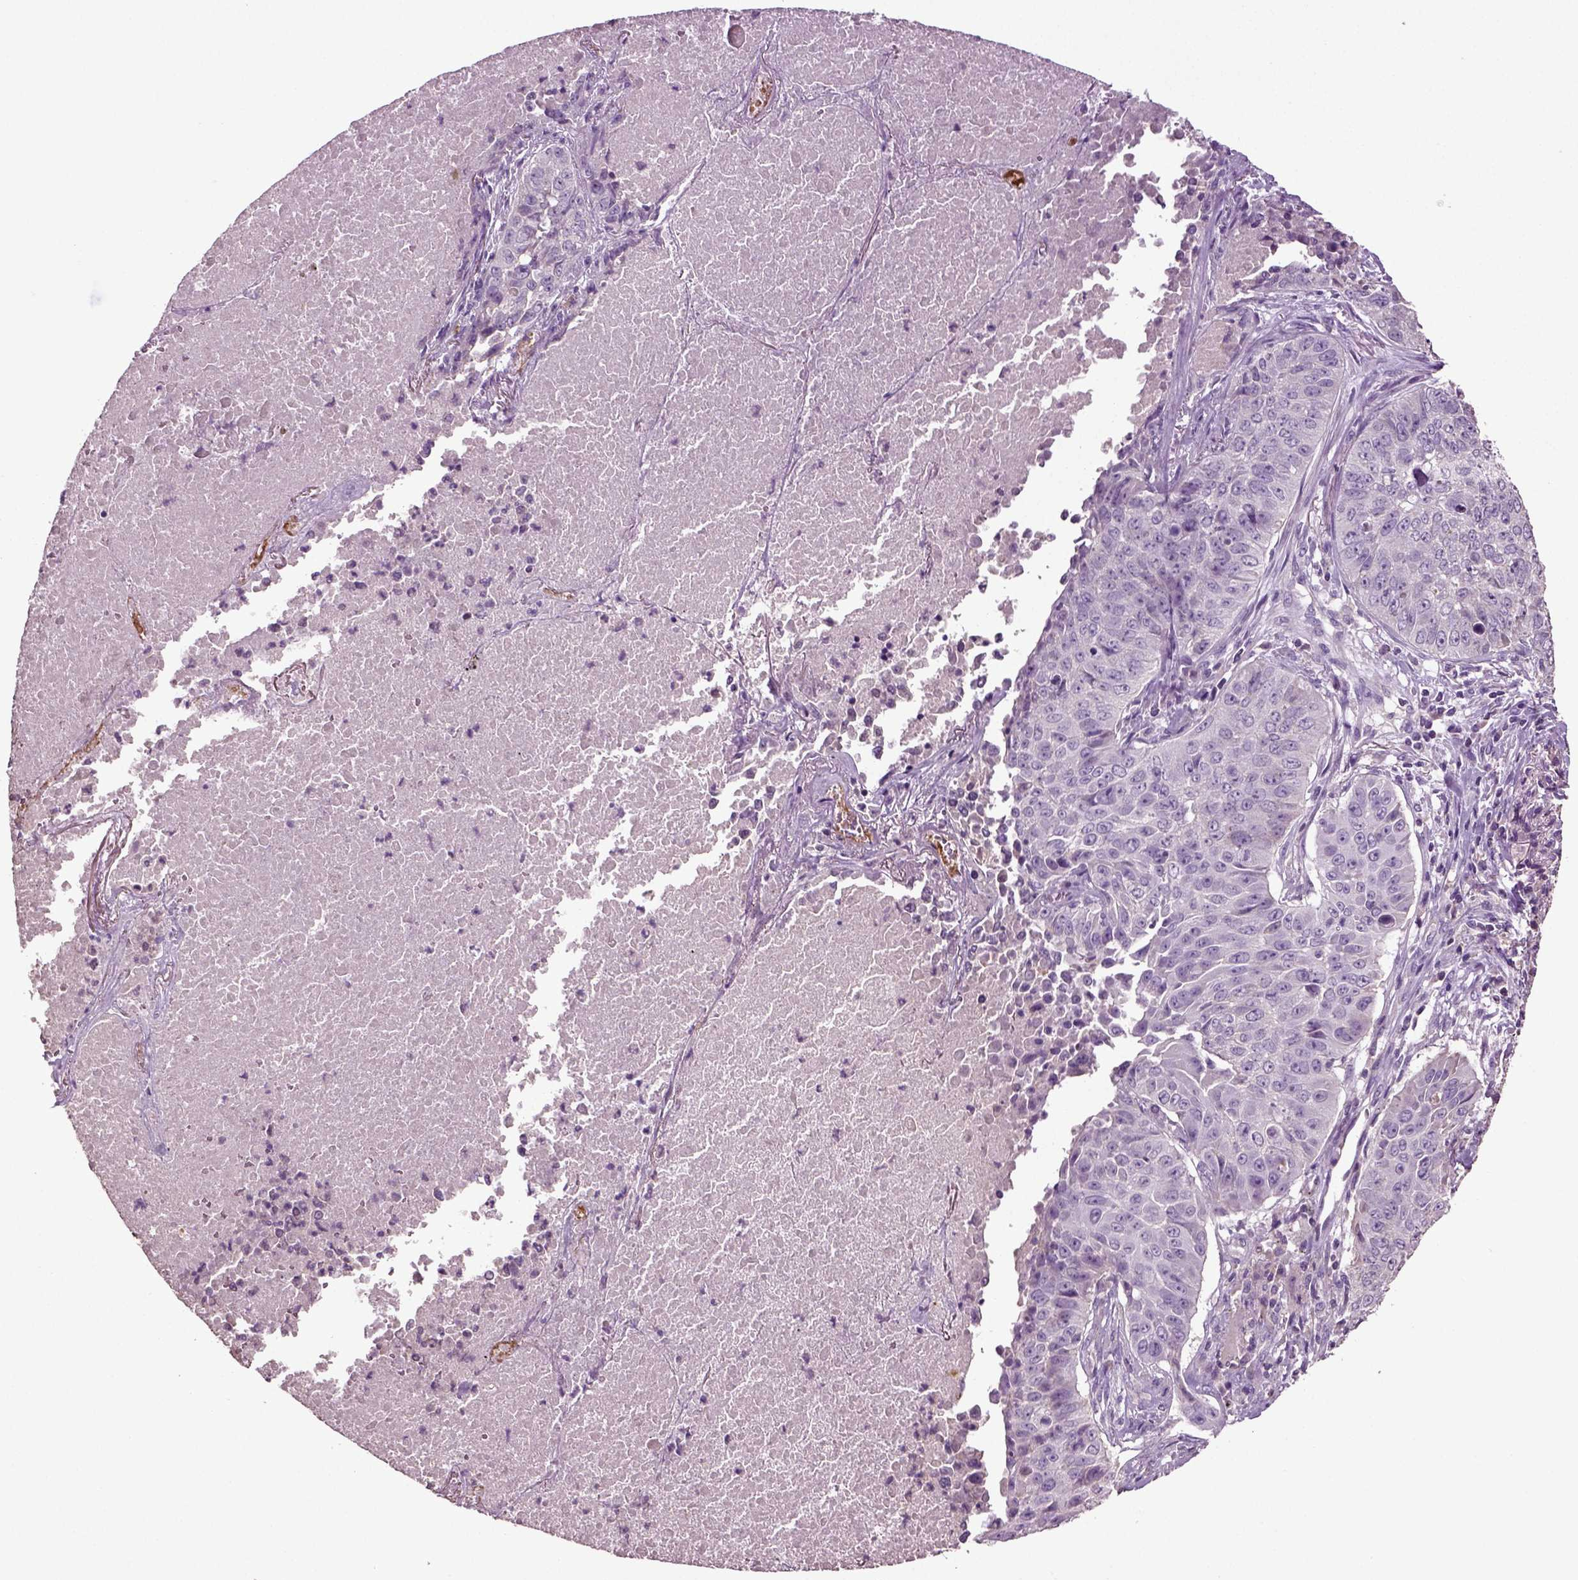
{"staining": {"intensity": "negative", "quantity": "none", "location": "none"}, "tissue": "lung cancer", "cell_type": "Tumor cells", "image_type": "cancer", "snomed": [{"axis": "morphology", "description": "Normal tissue, NOS"}, {"axis": "morphology", "description": "Squamous cell carcinoma, NOS"}, {"axis": "topography", "description": "Bronchus"}, {"axis": "topography", "description": "Lung"}], "caption": "There is no significant positivity in tumor cells of squamous cell carcinoma (lung).", "gene": "DEFB118", "patient": {"sex": "male", "age": 64}}